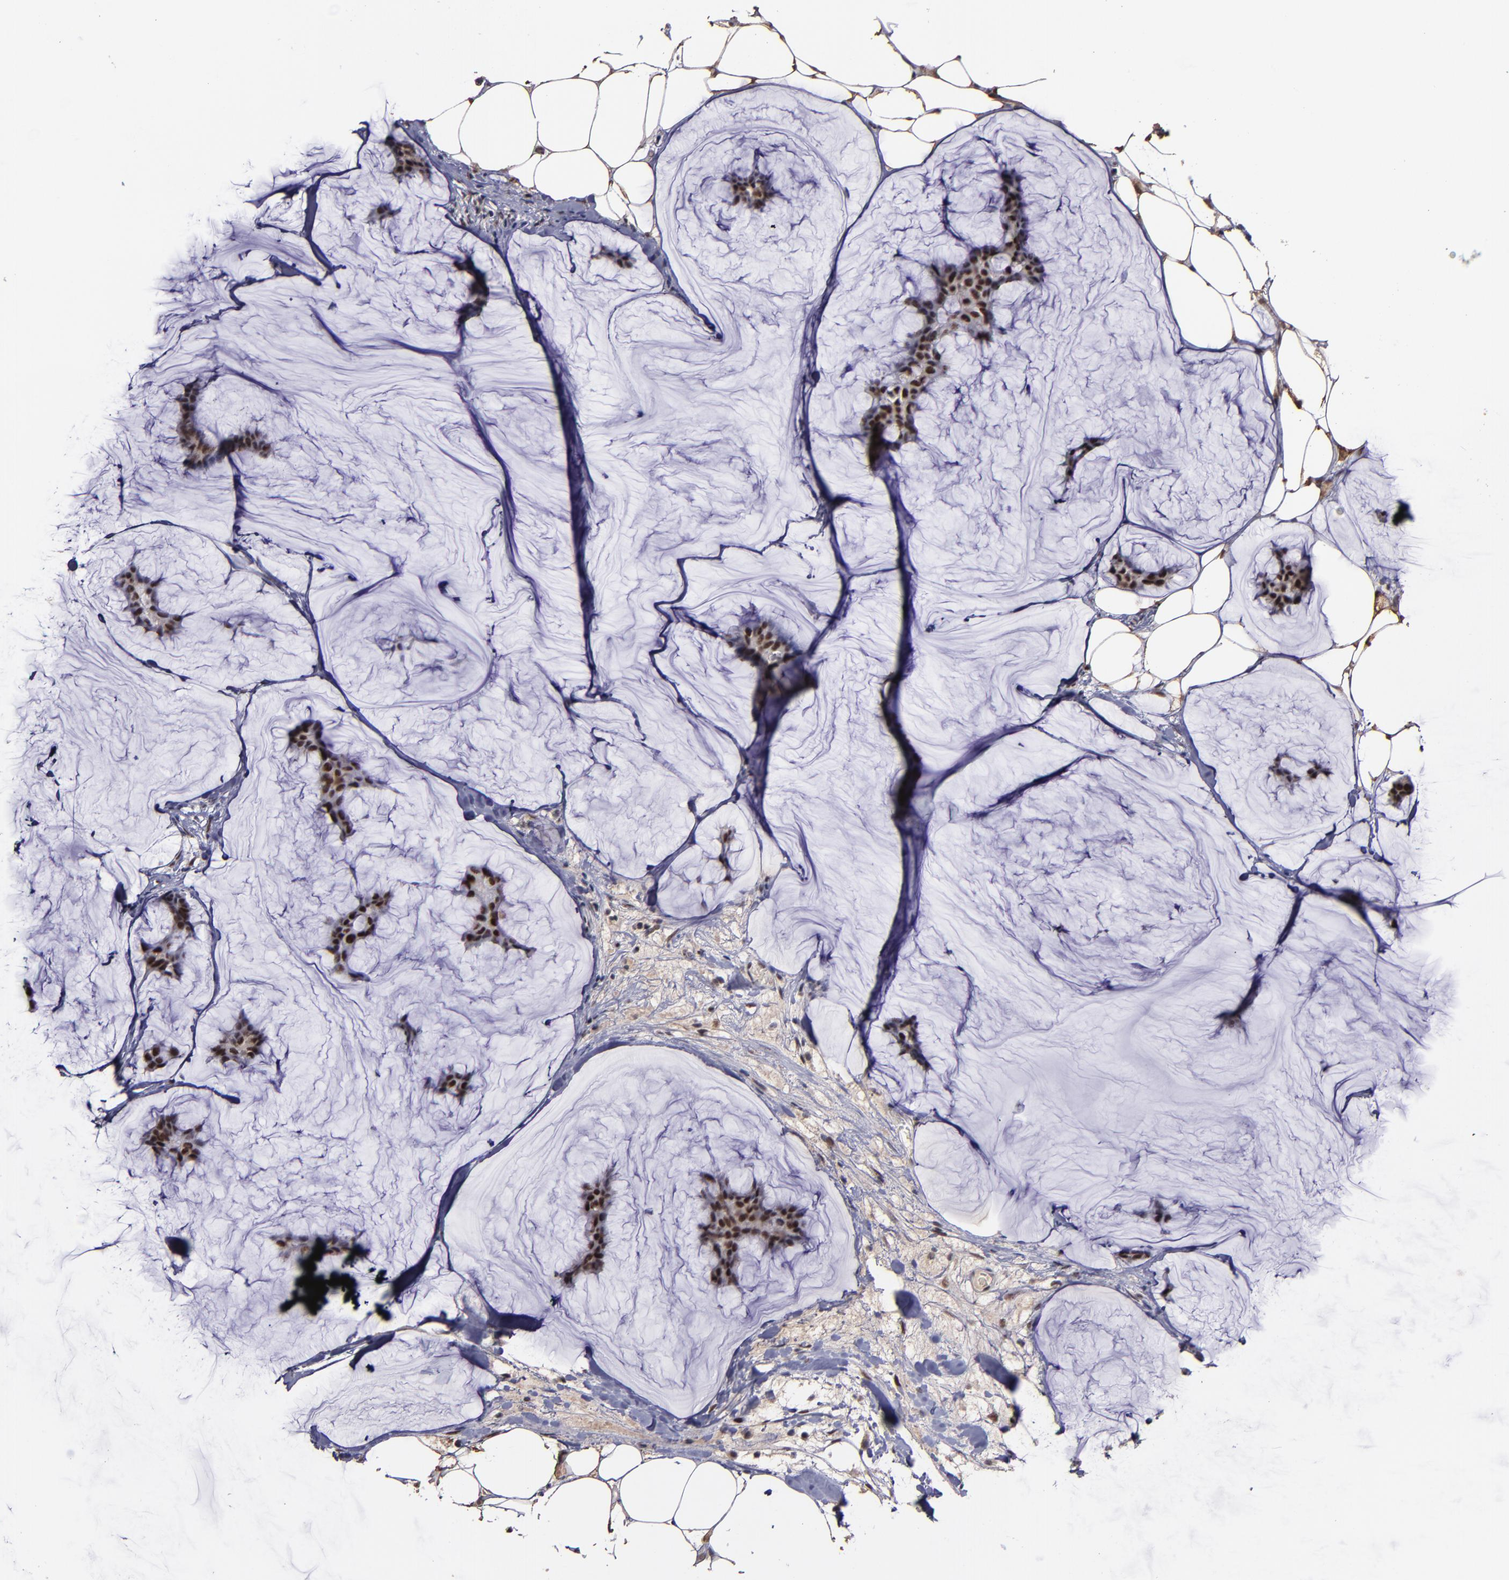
{"staining": {"intensity": "moderate", "quantity": ">75%", "location": "nuclear"}, "tissue": "breast cancer", "cell_type": "Tumor cells", "image_type": "cancer", "snomed": [{"axis": "morphology", "description": "Duct carcinoma"}, {"axis": "topography", "description": "Breast"}], "caption": "Immunohistochemistry (IHC) of human breast intraductal carcinoma exhibits medium levels of moderate nuclear expression in approximately >75% of tumor cells.", "gene": "PPP4R3A", "patient": {"sex": "female", "age": 93}}